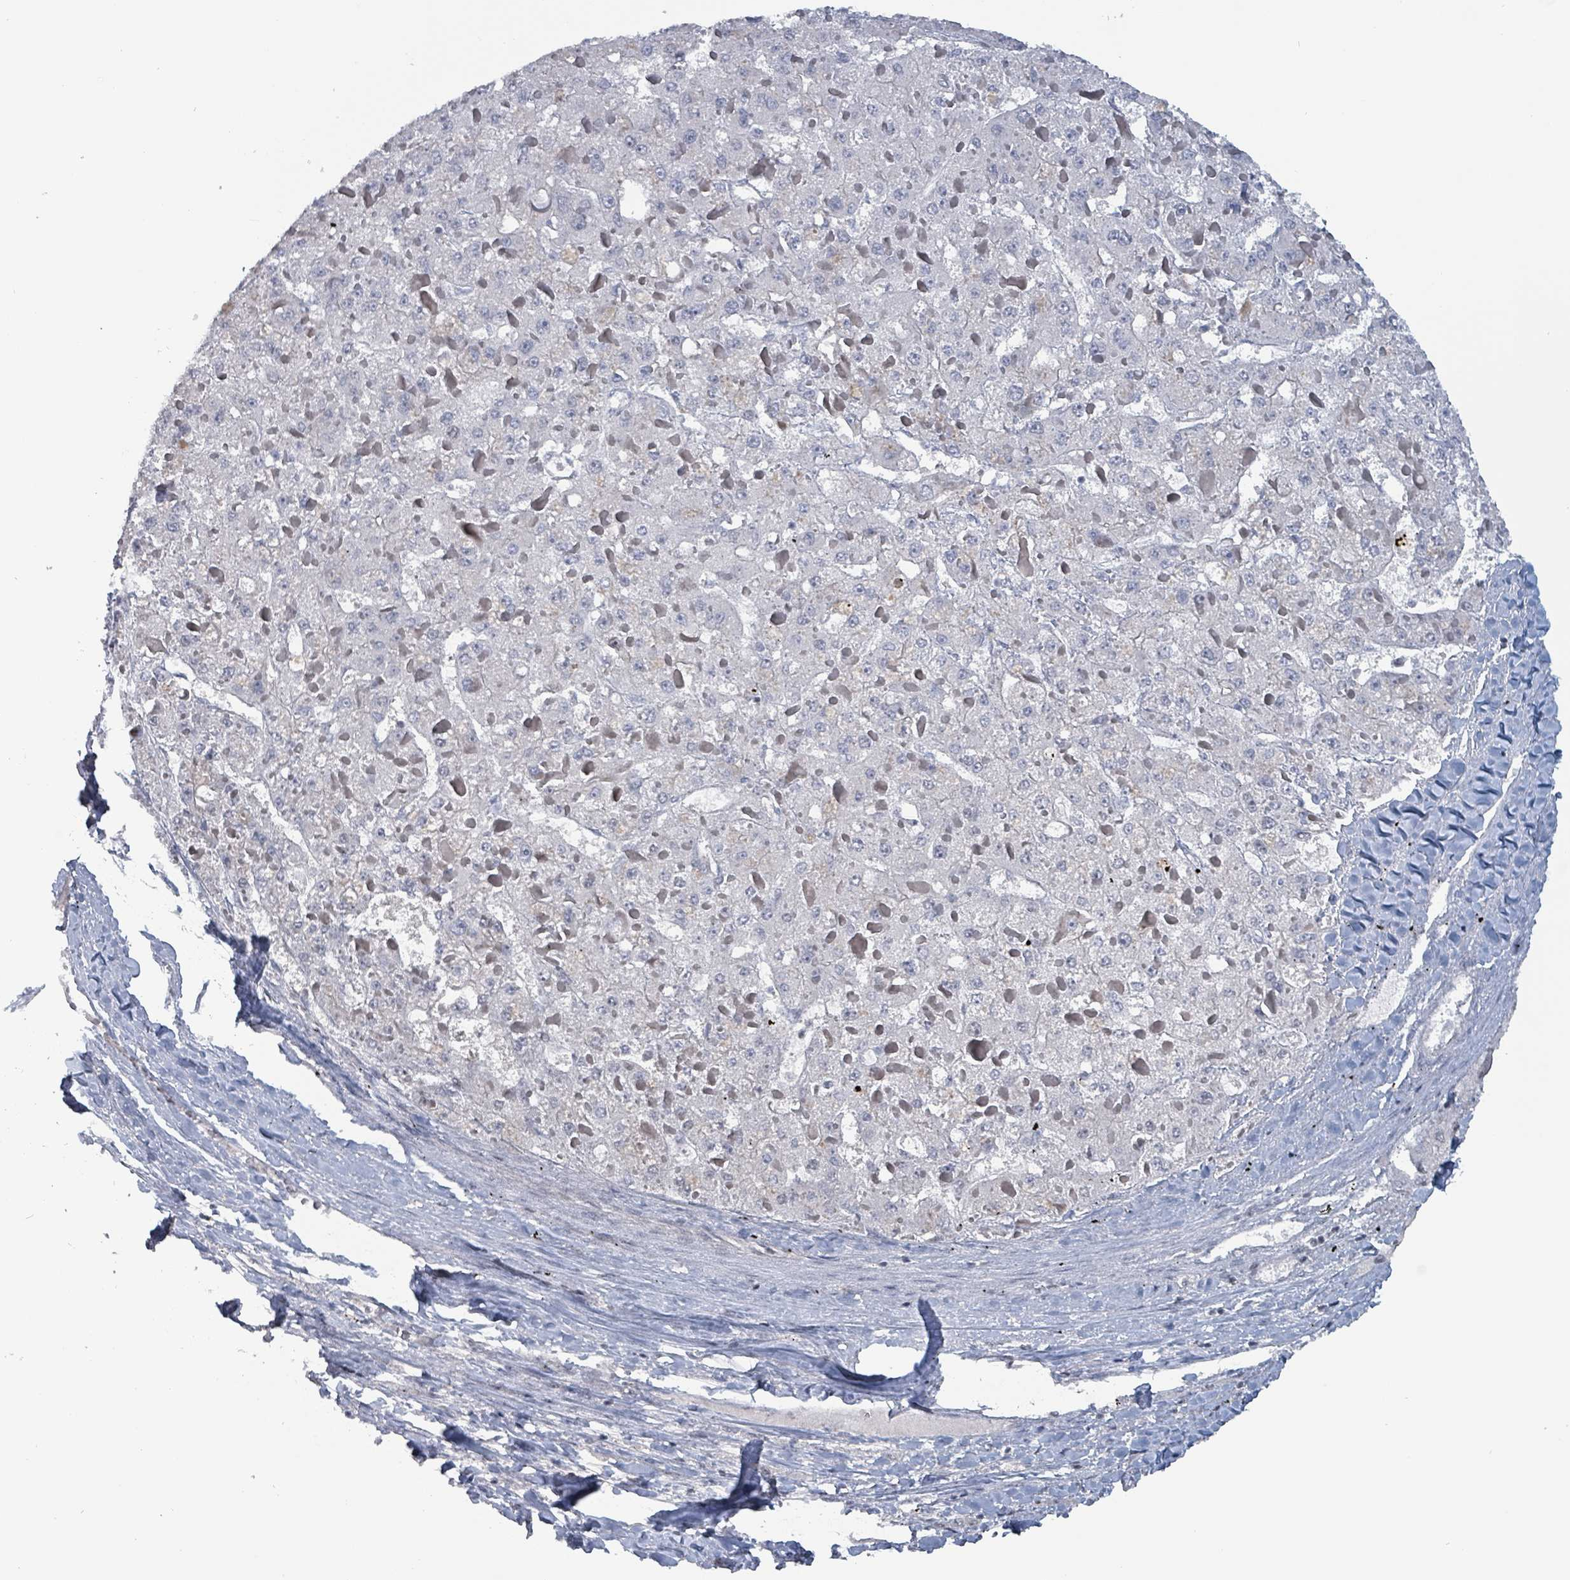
{"staining": {"intensity": "negative", "quantity": "none", "location": "none"}, "tissue": "liver cancer", "cell_type": "Tumor cells", "image_type": "cancer", "snomed": [{"axis": "morphology", "description": "Carcinoma, Hepatocellular, NOS"}, {"axis": "topography", "description": "Liver"}], "caption": "Tumor cells are negative for brown protein staining in hepatocellular carcinoma (liver).", "gene": "BIVM", "patient": {"sex": "female", "age": 73}}